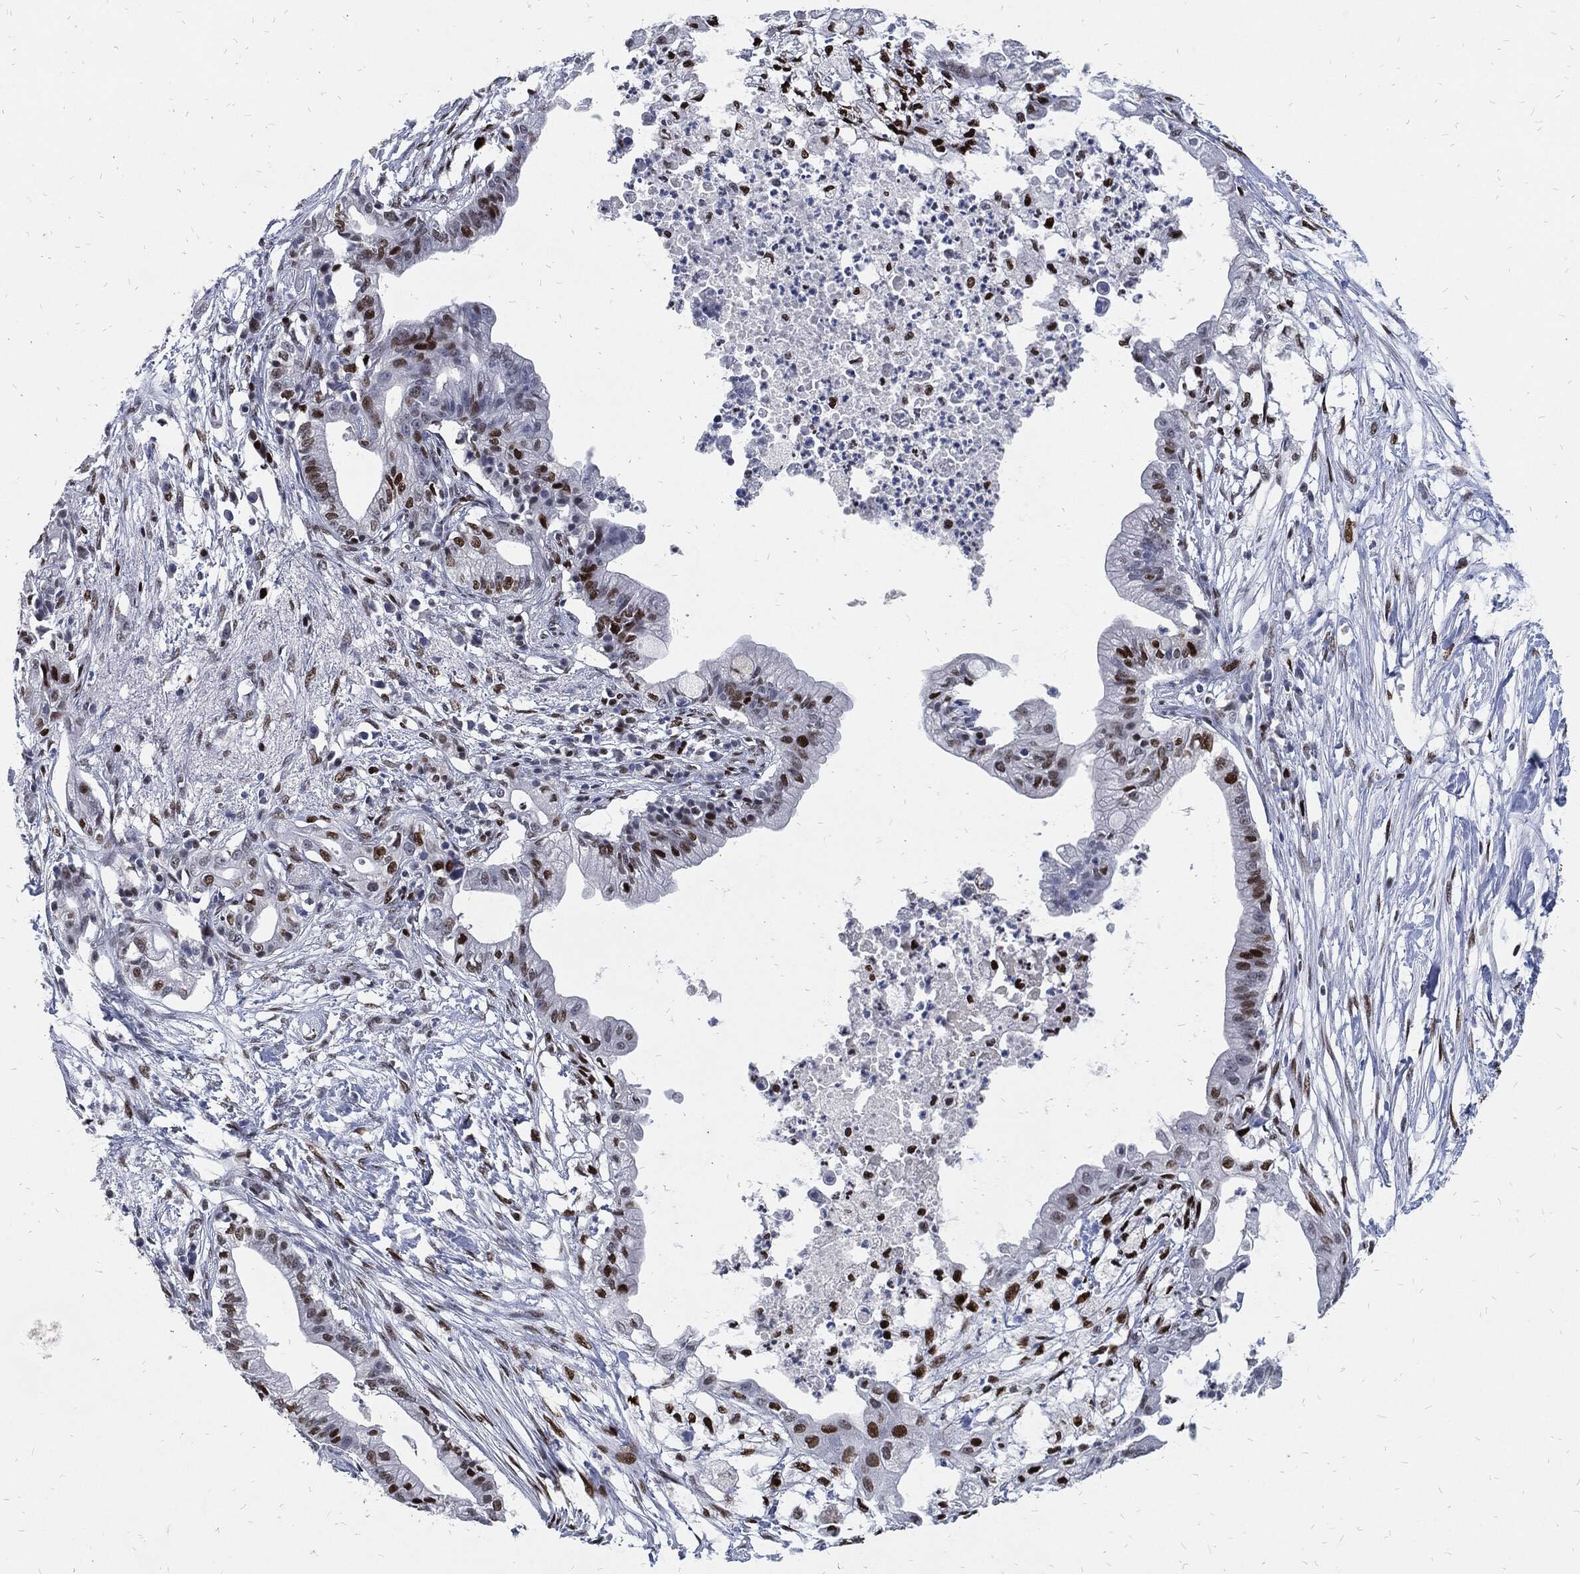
{"staining": {"intensity": "strong", "quantity": "<25%", "location": "nuclear"}, "tissue": "pancreatic cancer", "cell_type": "Tumor cells", "image_type": "cancer", "snomed": [{"axis": "morphology", "description": "Normal tissue, NOS"}, {"axis": "morphology", "description": "Adenocarcinoma, NOS"}, {"axis": "topography", "description": "Pancreas"}], "caption": "A histopathology image of human pancreatic adenocarcinoma stained for a protein shows strong nuclear brown staining in tumor cells.", "gene": "JUN", "patient": {"sex": "female", "age": 58}}